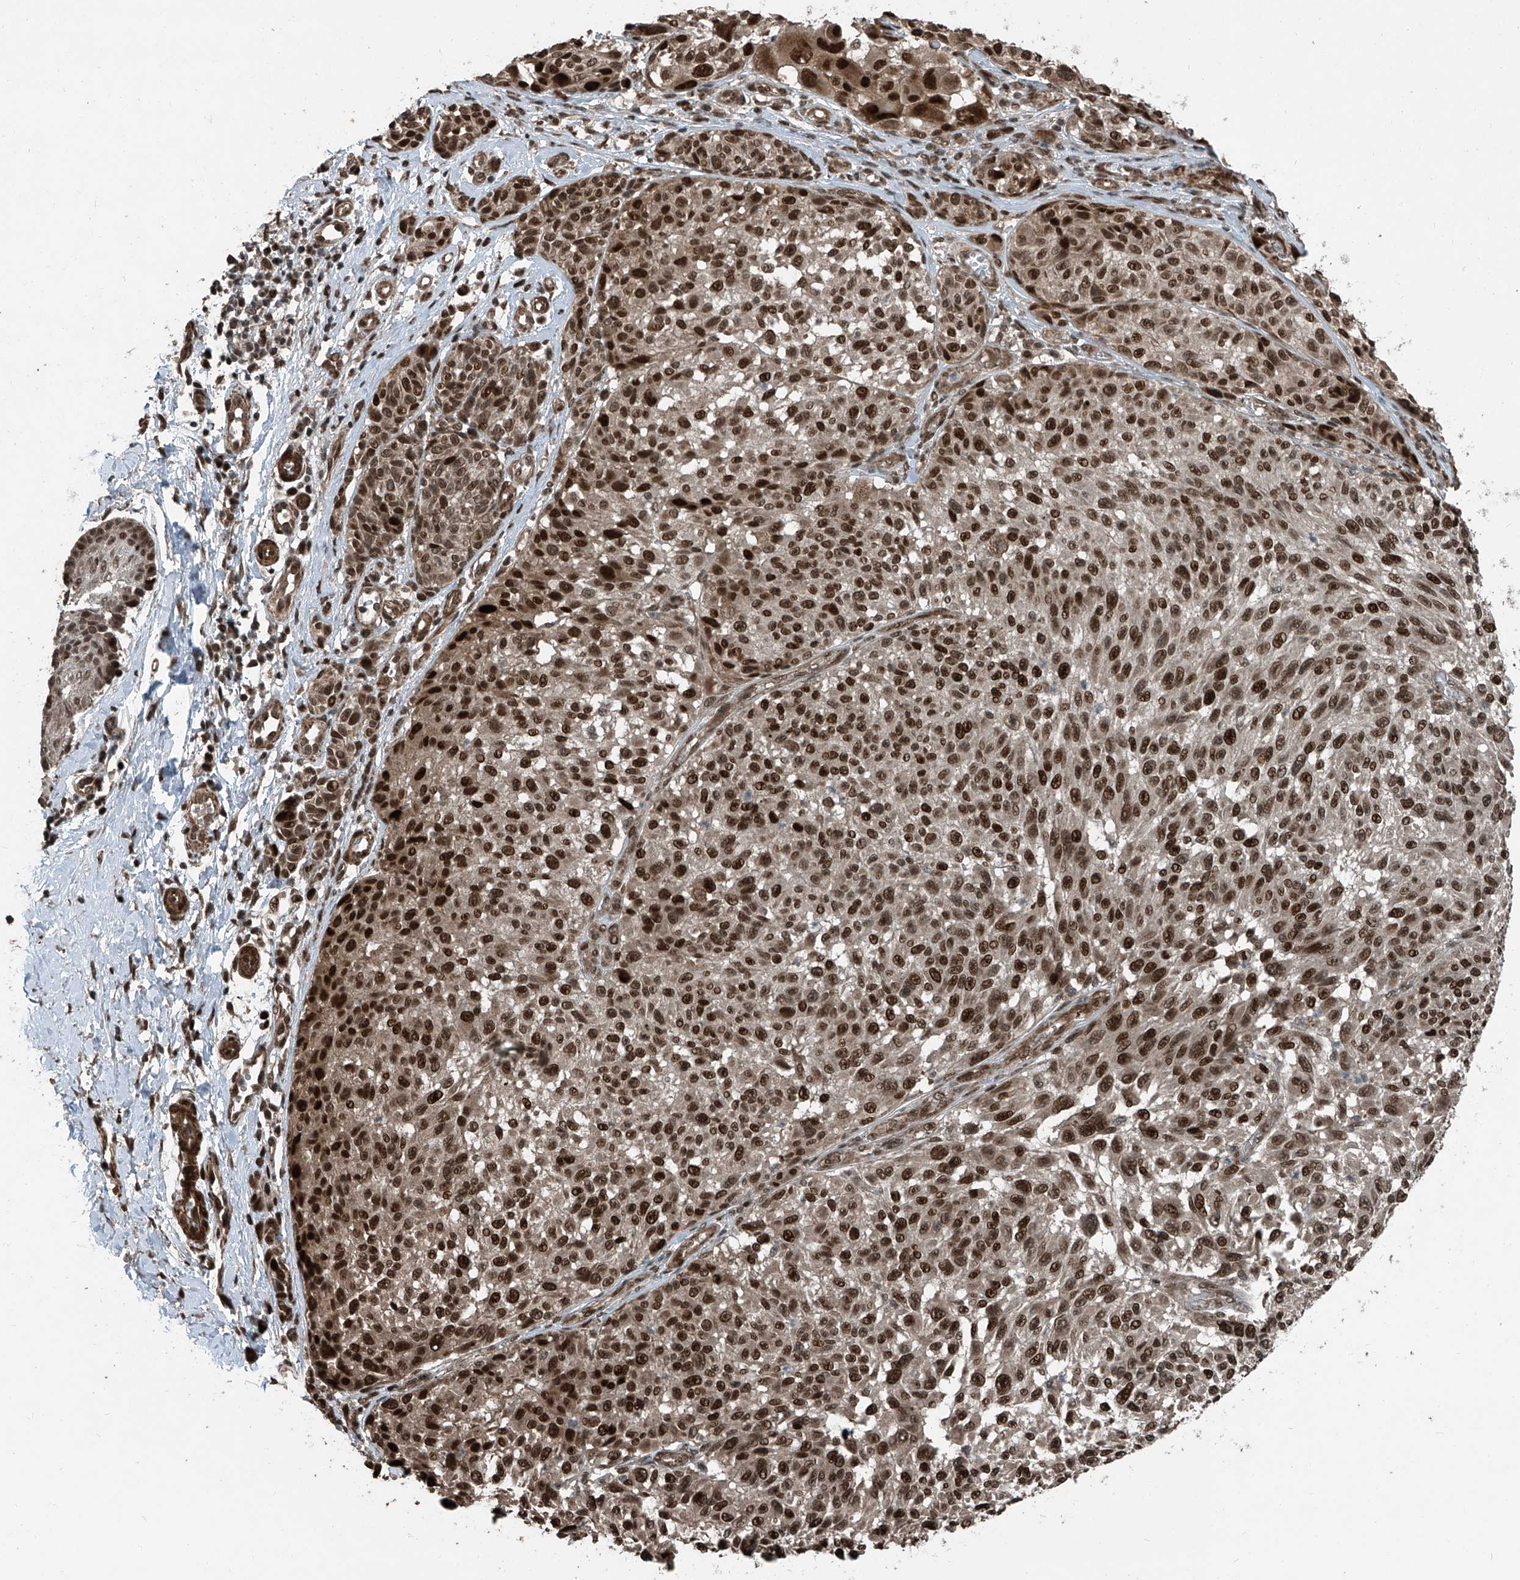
{"staining": {"intensity": "strong", "quantity": ">75%", "location": "nuclear"}, "tissue": "melanoma", "cell_type": "Tumor cells", "image_type": "cancer", "snomed": [{"axis": "morphology", "description": "Malignant melanoma, NOS"}, {"axis": "topography", "description": "Skin"}], "caption": "DAB (3,3'-diaminobenzidine) immunohistochemical staining of human melanoma demonstrates strong nuclear protein positivity in approximately >75% of tumor cells.", "gene": "ZNF570", "patient": {"sex": "male", "age": 83}}